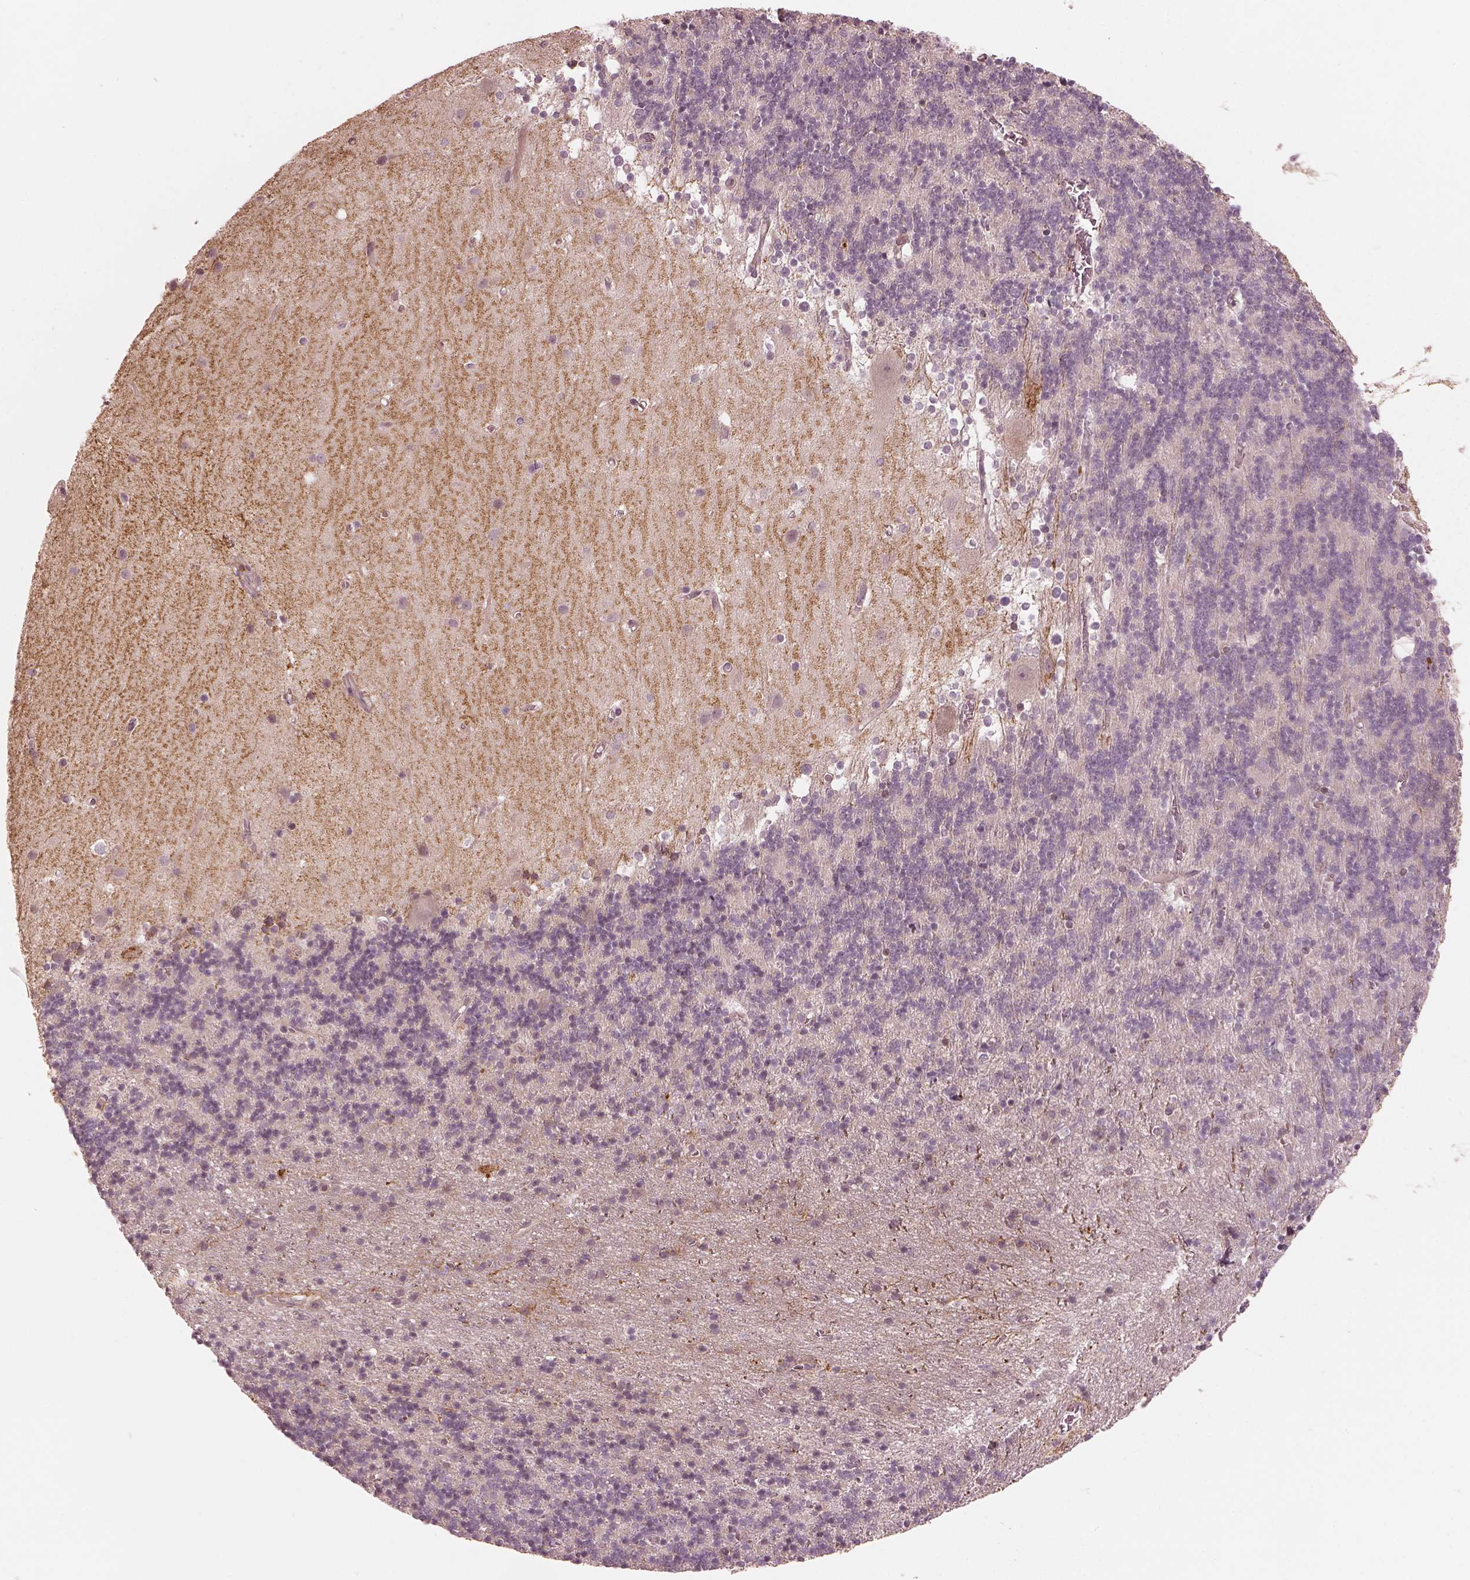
{"staining": {"intensity": "negative", "quantity": "none", "location": "none"}, "tissue": "cerebellum", "cell_type": "Cells in granular layer", "image_type": "normal", "snomed": [{"axis": "morphology", "description": "Normal tissue, NOS"}, {"axis": "topography", "description": "Cerebellum"}], "caption": "Photomicrograph shows no protein staining in cells in granular layer of benign cerebellum.", "gene": "FAM107B", "patient": {"sex": "male", "age": 70}}